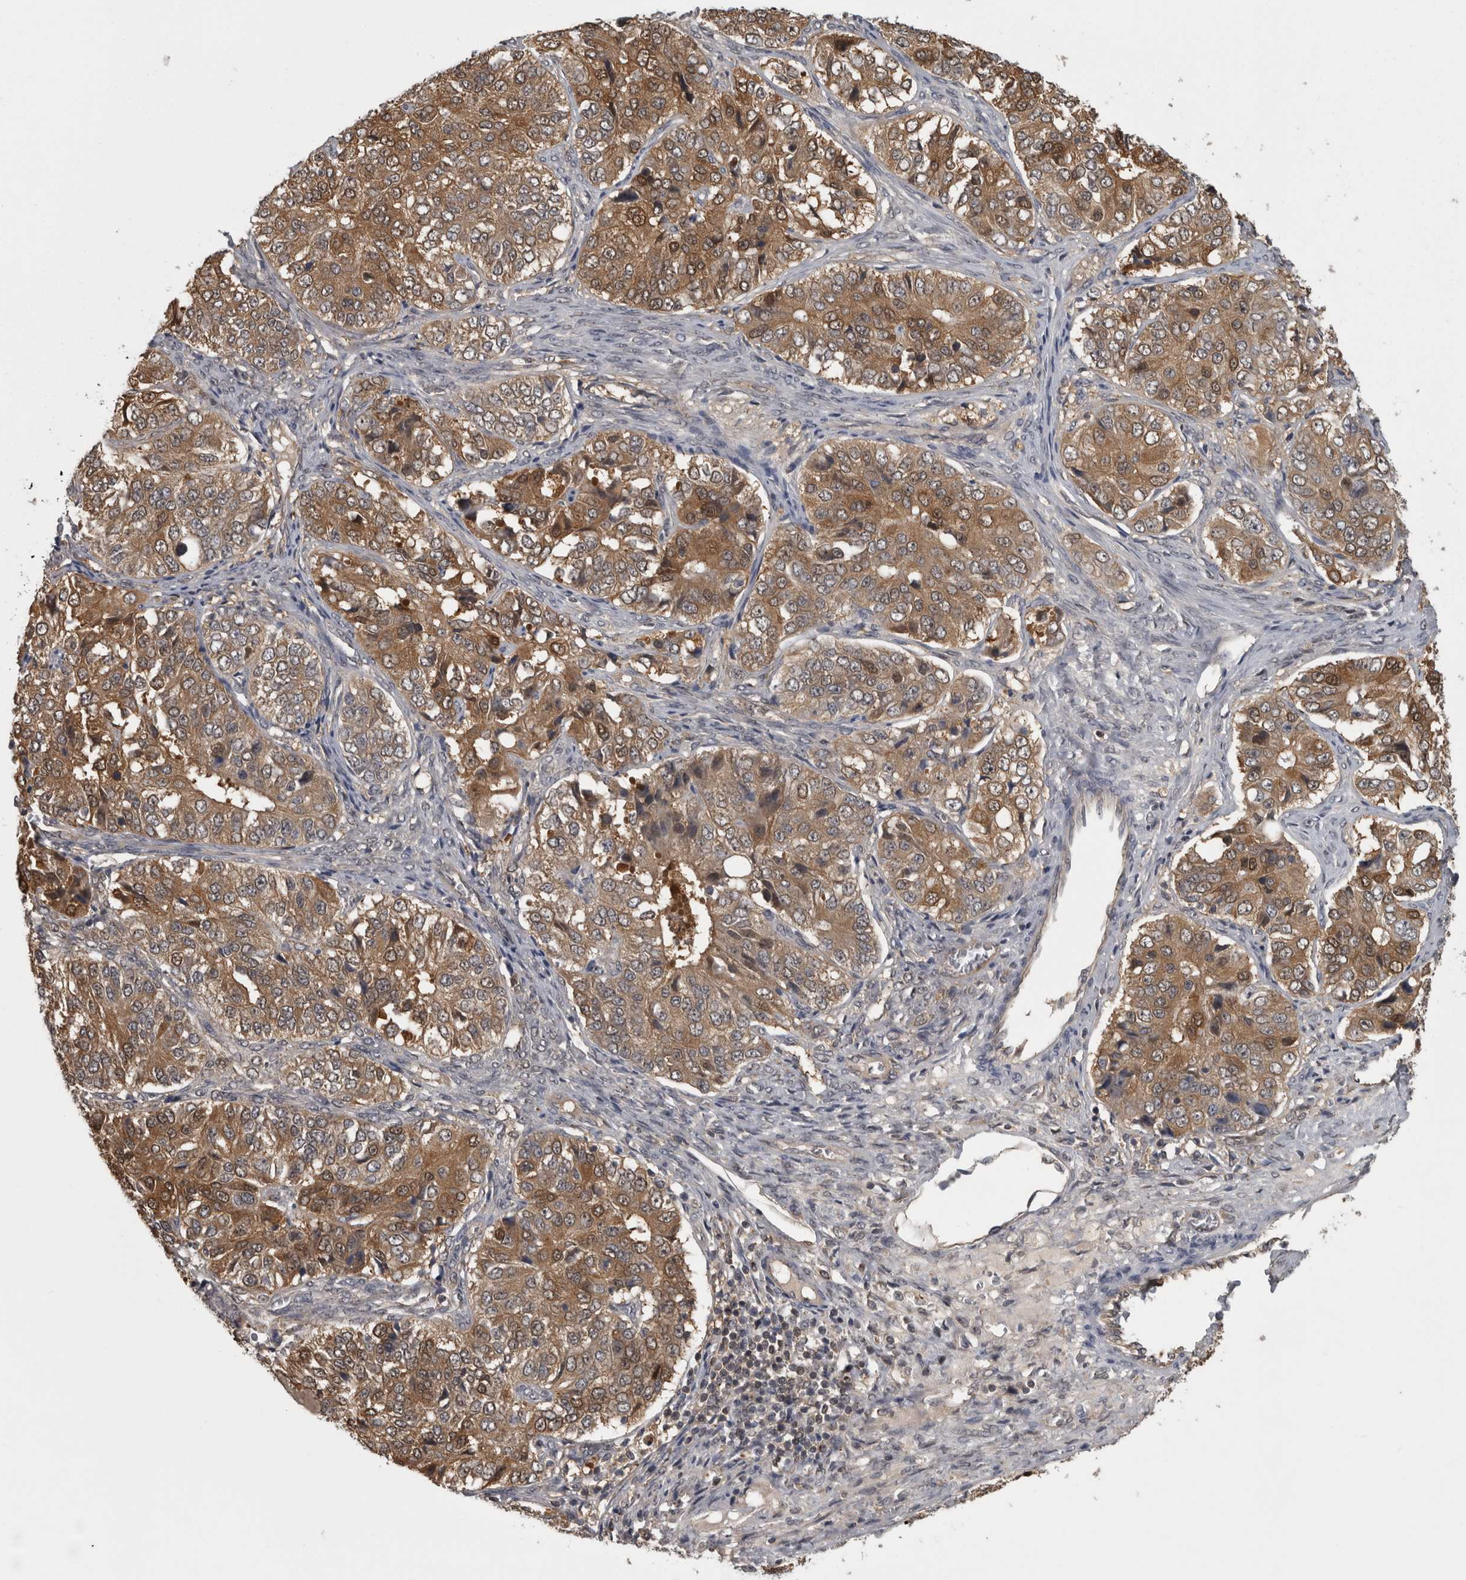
{"staining": {"intensity": "moderate", "quantity": ">75%", "location": "cytoplasmic/membranous,nuclear"}, "tissue": "ovarian cancer", "cell_type": "Tumor cells", "image_type": "cancer", "snomed": [{"axis": "morphology", "description": "Carcinoma, endometroid"}, {"axis": "topography", "description": "Ovary"}], "caption": "Endometroid carcinoma (ovarian) tissue displays moderate cytoplasmic/membranous and nuclear expression in about >75% of tumor cells", "gene": "APRT", "patient": {"sex": "female", "age": 51}}